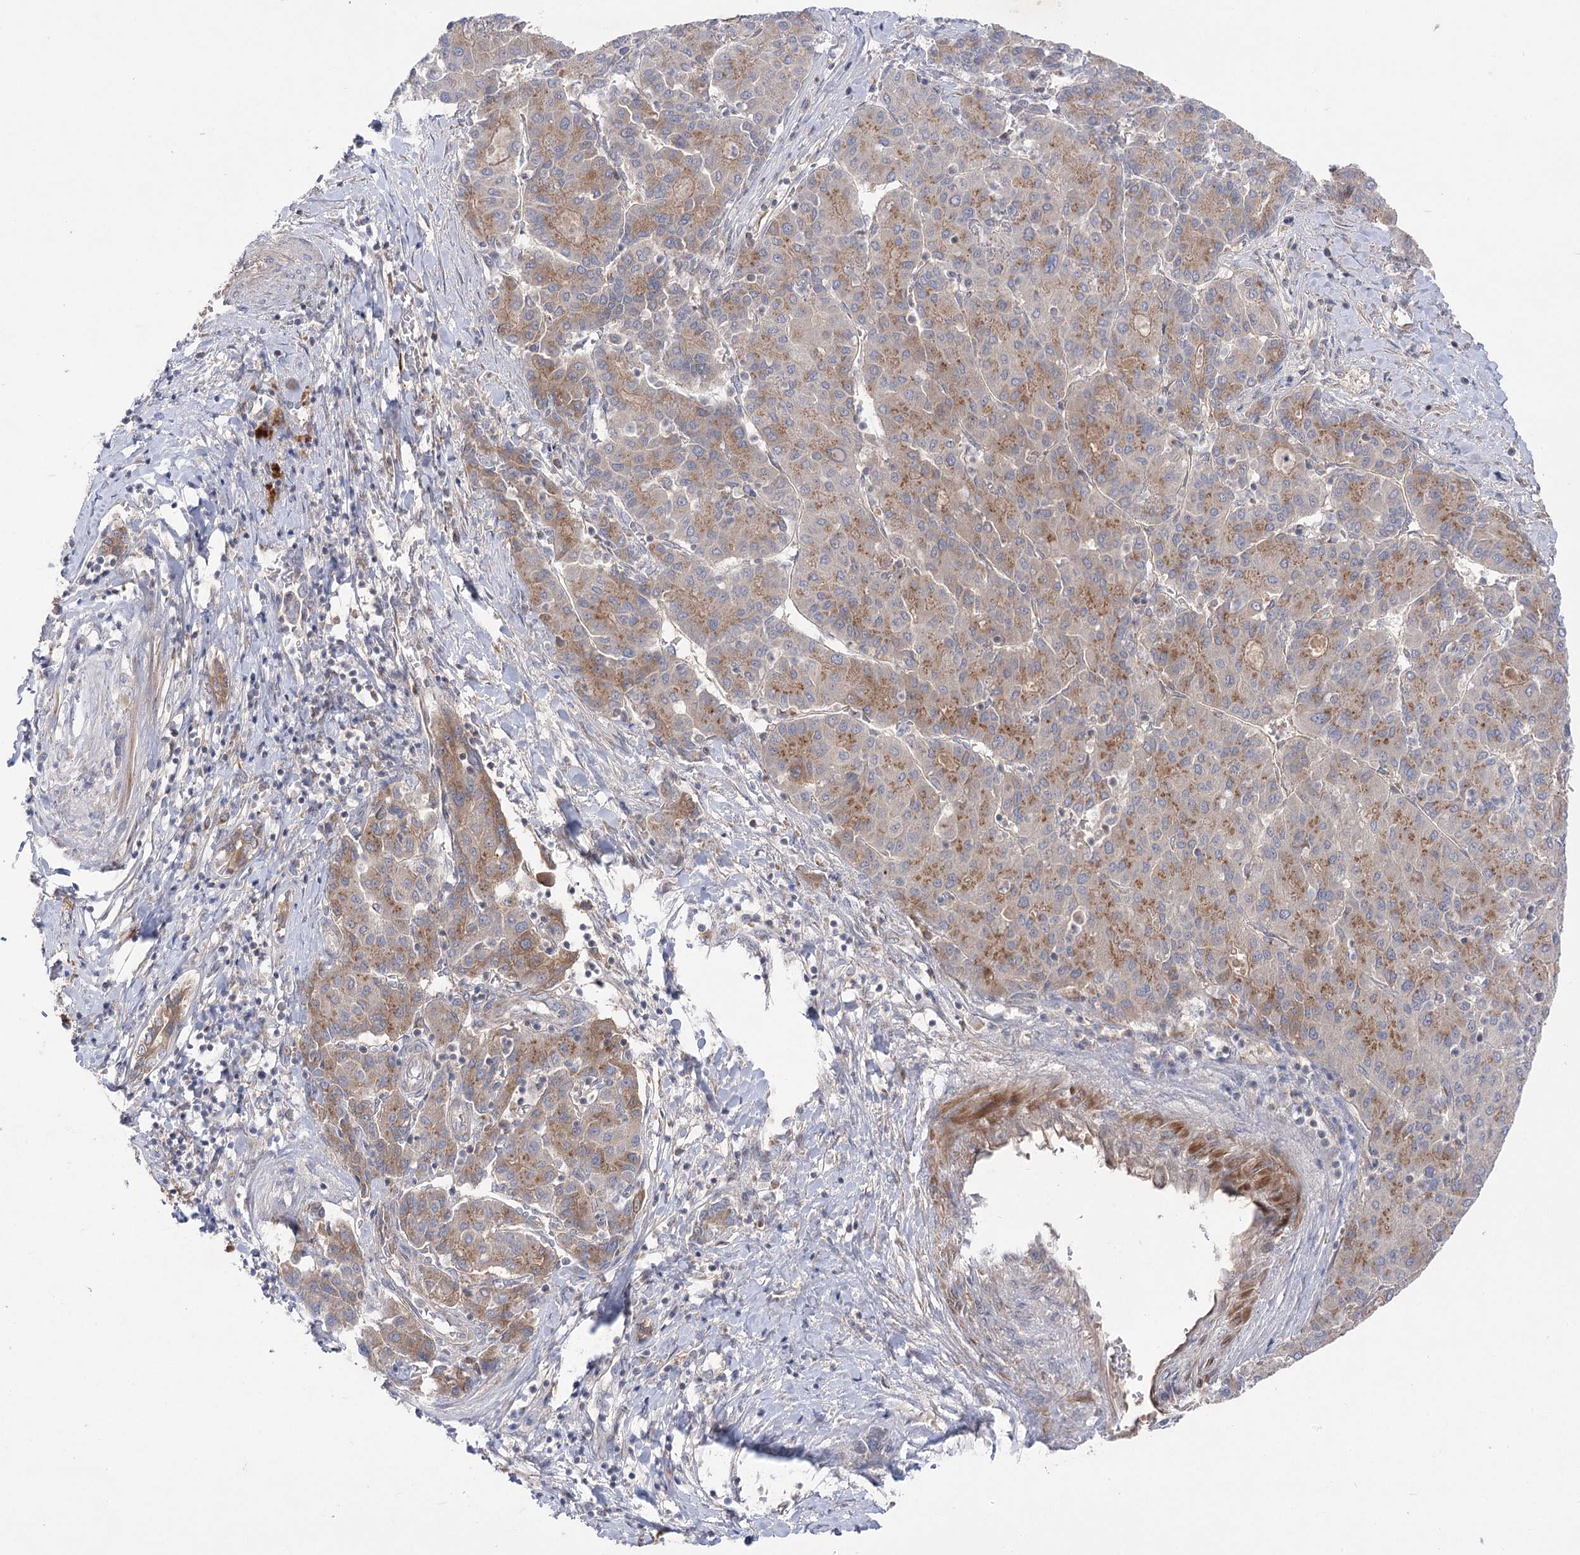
{"staining": {"intensity": "moderate", "quantity": ">75%", "location": "cytoplasmic/membranous"}, "tissue": "liver cancer", "cell_type": "Tumor cells", "image_type": "cancer", "snomed": [{"axis": "morphology", "description": "Carcinoma, Hepatocellular, NOS"}, {"axis": "topography", "description": "Liver"}], "caption": "This is a histology image of IHC staining of liver cancer, which shows moderate positivity in the cytoplasmic/membranous of tumor cells.", "gene": "GBF1", "patient": {"sex": "male", "age": 65}}